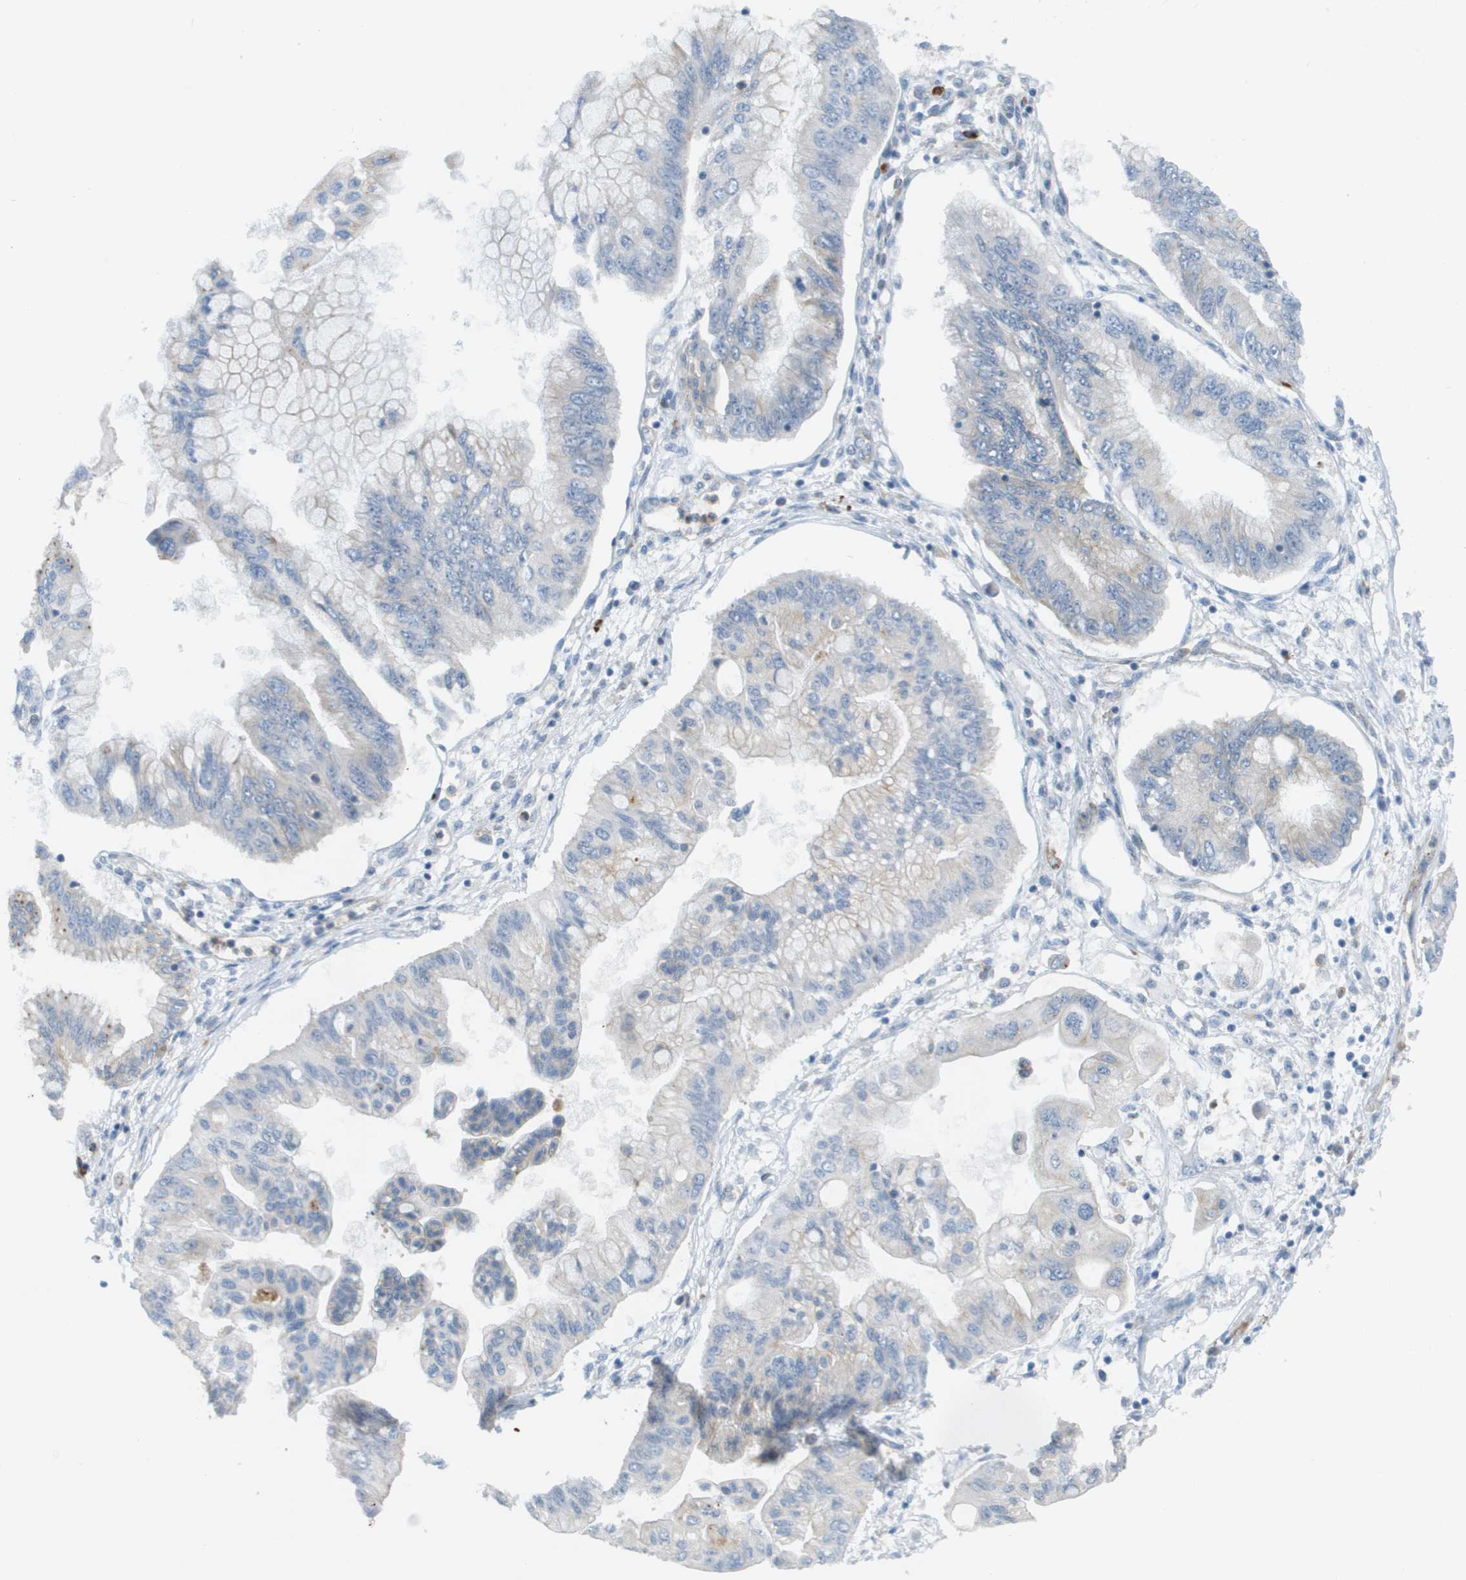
{"staining": {"intensity": "negative", "quantity": "none", "location": "none"}, "tissue": "pancreatic cancer", "cell_type": "Tumor cells", "image_type": "cancer", "snomed": [{"axis": "morphology", "description": "Adenocarcinoma, NOS"}, {"axis": "topography", "description": "Pancreas"}], "caption": "A high-resolution photomicrograph shows immunohistochemistry staining of pancreatic adenocarcinoma, which exhibits no significant expression in tumor cells. Brightfield microscopy of immunohistochemistry stained with DAB (3,3'-diaminobenzidine) (brown) and hematoxylin (blue), captured at high magnification.", "gene": "MYH11", "patient": {"sex": "female", "age": 77}}